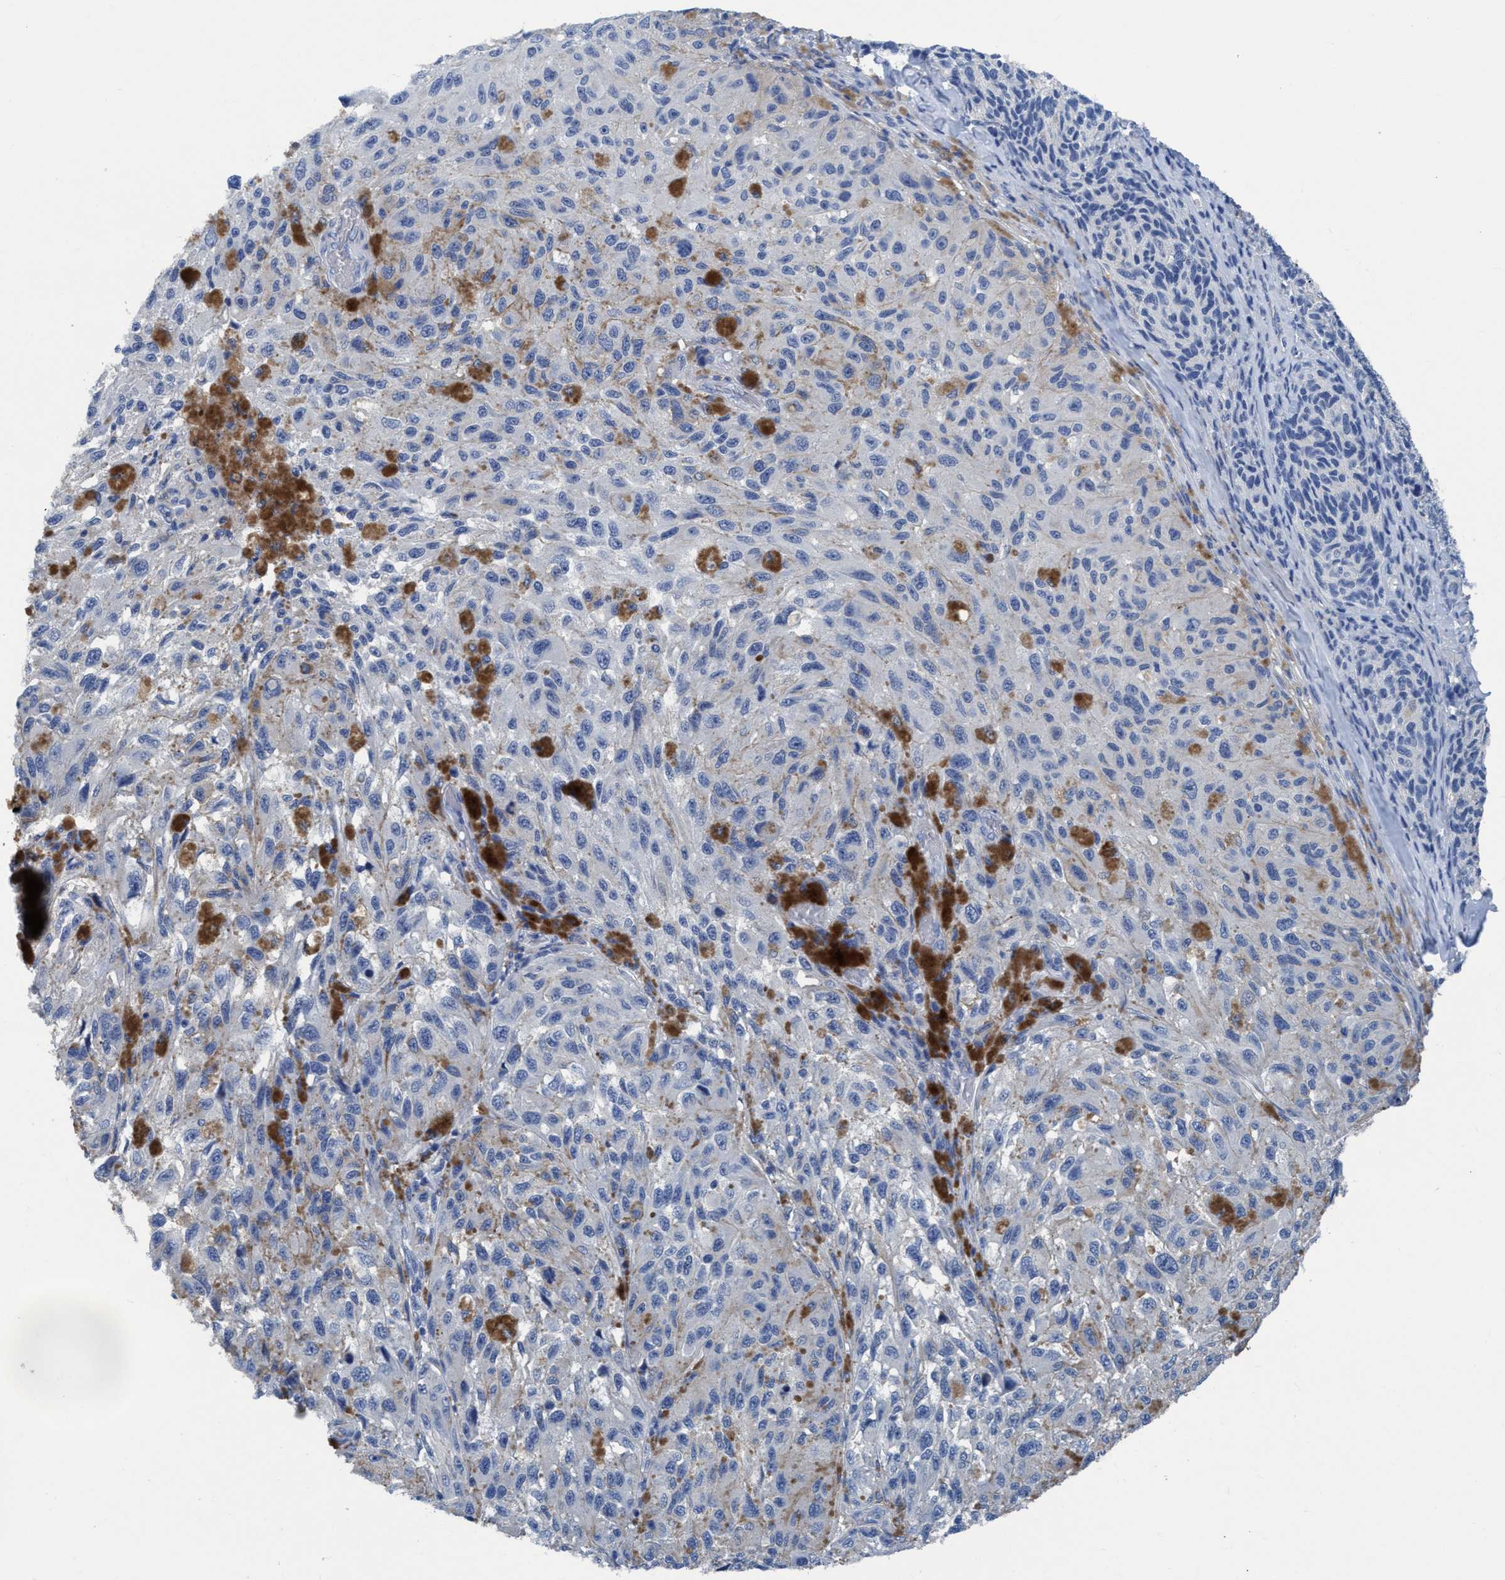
{"staining": {"intensity": "negative", "quantity": "none", "location": "none"}, "tissue": "melanoma", "cell_type": "Tumor cells", "image_type": "cancer", "snomed": [{"axis": "morphology", "description": "Malignant melanoma, NOS"}, {"axis": "topography", "description": "Skin"}], "caption": "This is an IHC micrograph of human malignant melanoma. There is no expression in tumor cells.", "gene": "DNAI1", "patient": {"sex": "female", "age": 73}}